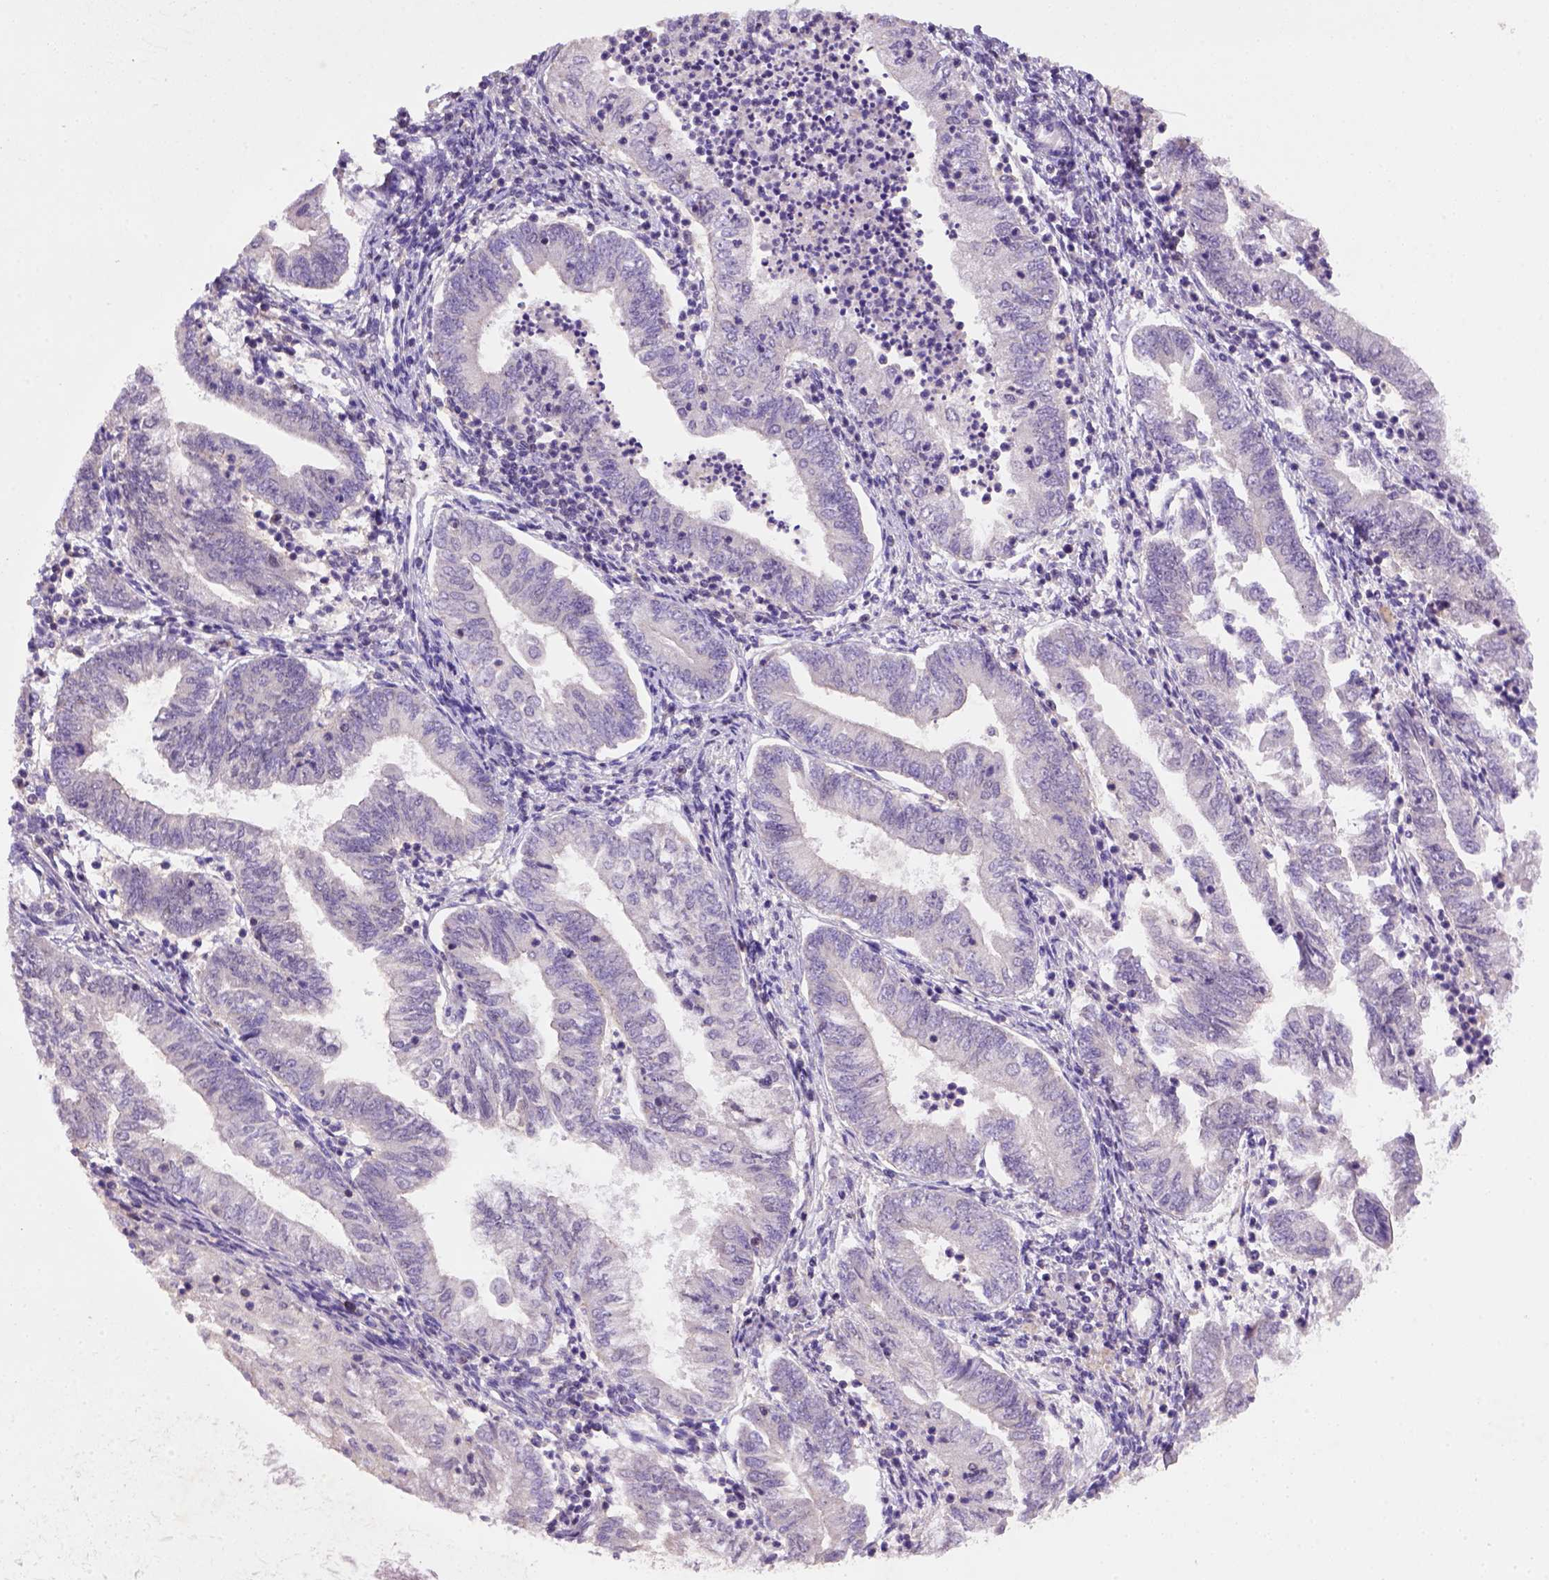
{"staining": {"intensity": "weak", "quantity": "25%-75%", "location": "cytoplasmic/membranous,nuclear"}, "tissue": "endometrial cancer", "cell_type": "Tumor cells", "image_type": "cancer", "snomed": [{"axis": "morphology", "description": "Adenocarcinoma, NOS"}, {"axis": "topography", "description": "Endometrium"}], "caption": "Brown immunohistochemical staining in endometrial cancer (adenocarcinoma) demonstrates weak cytoplasmic/membranous and nuclear expression in about 25%-75% of tumor cells. (brown staining indicates protein expression, while blue staining denotes nuclei).", "gene": "SCML4", "patient": {"sex": "female", "age": 55}}